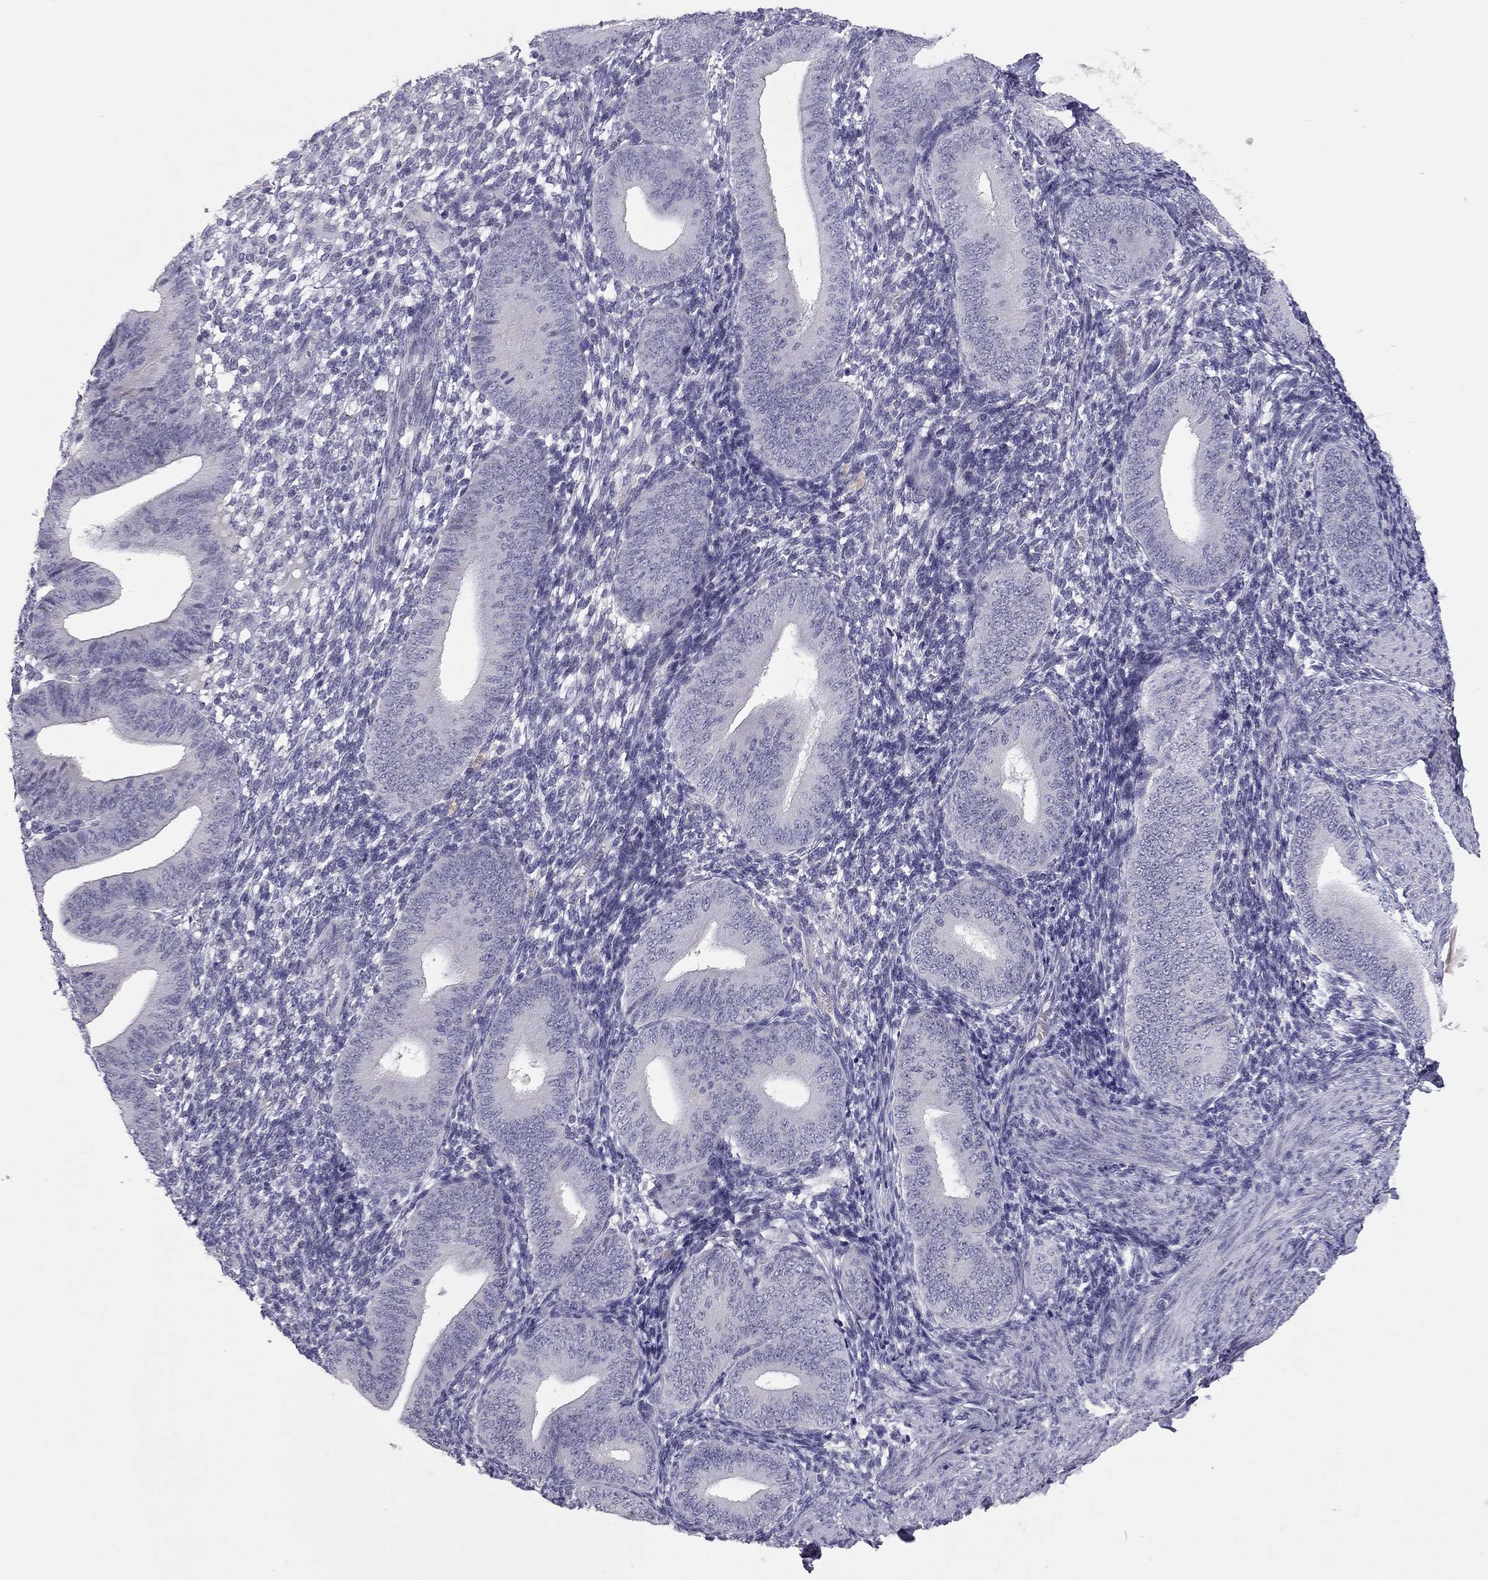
{"staining": {"intensity": "negative", "quantity": "none", "location": "none"}, "tissue": "endometrium", "cell_type": "Cells in endometrial stroma", "image_type": "normal", "snomed": [{"axis": "morphology", "description": "Normal tissue, NOS"}, {"axis": "topography", "description": "Endometrium"}], "caption": "The histopathology image shows no significant expression in cells in endometrial stroma of endometrium.", "gene": "ADORA2A", "patient": {"sex": "female", "age": 39}}